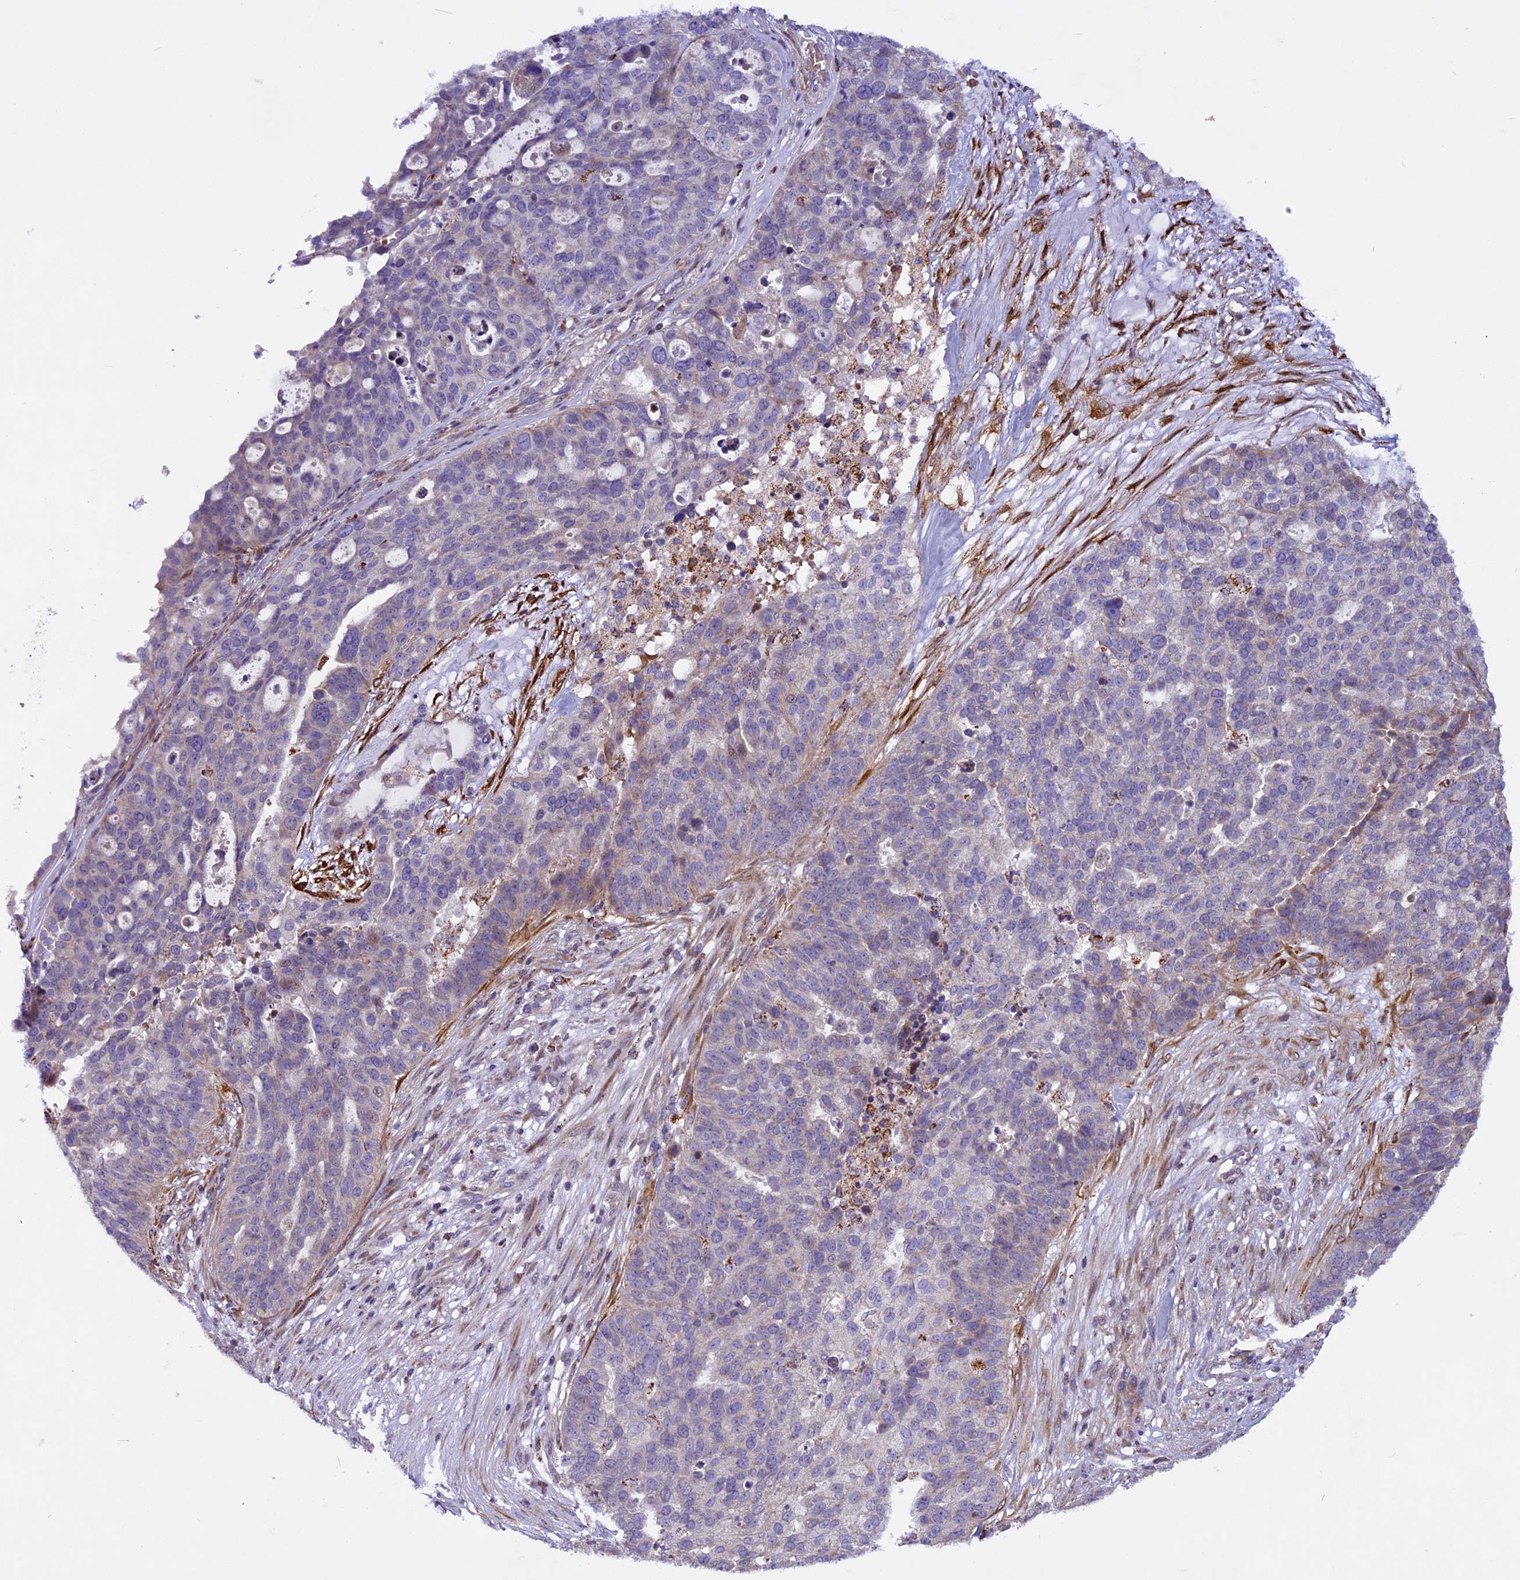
{"staining": {"intensity": "weak", "quantity": "<25%", "location": "cytoplasmic/membranous"}, "tissue": "ovarian cancer", "cell_type": "Tumor cells", "image_type": "cancer", "snomed": [{"axis": "morphology", "description": "Cystadenocarcinoma, serous, NOS"}, {"axis": "topography", "description": "Ovary"}], "caption": "The IHC photomicrograph has no significant expression in tumor cells of ovarian cancer tissue. The staining was performed using DAB (3,3'-diaminobenzidine) to visualize the protein expression in brown, while the nuclei were stained in blue with hematoxylin (Magnification: 20x).", "gene": "MIEF2", "patient": {"sex": "female", "age": 59}}